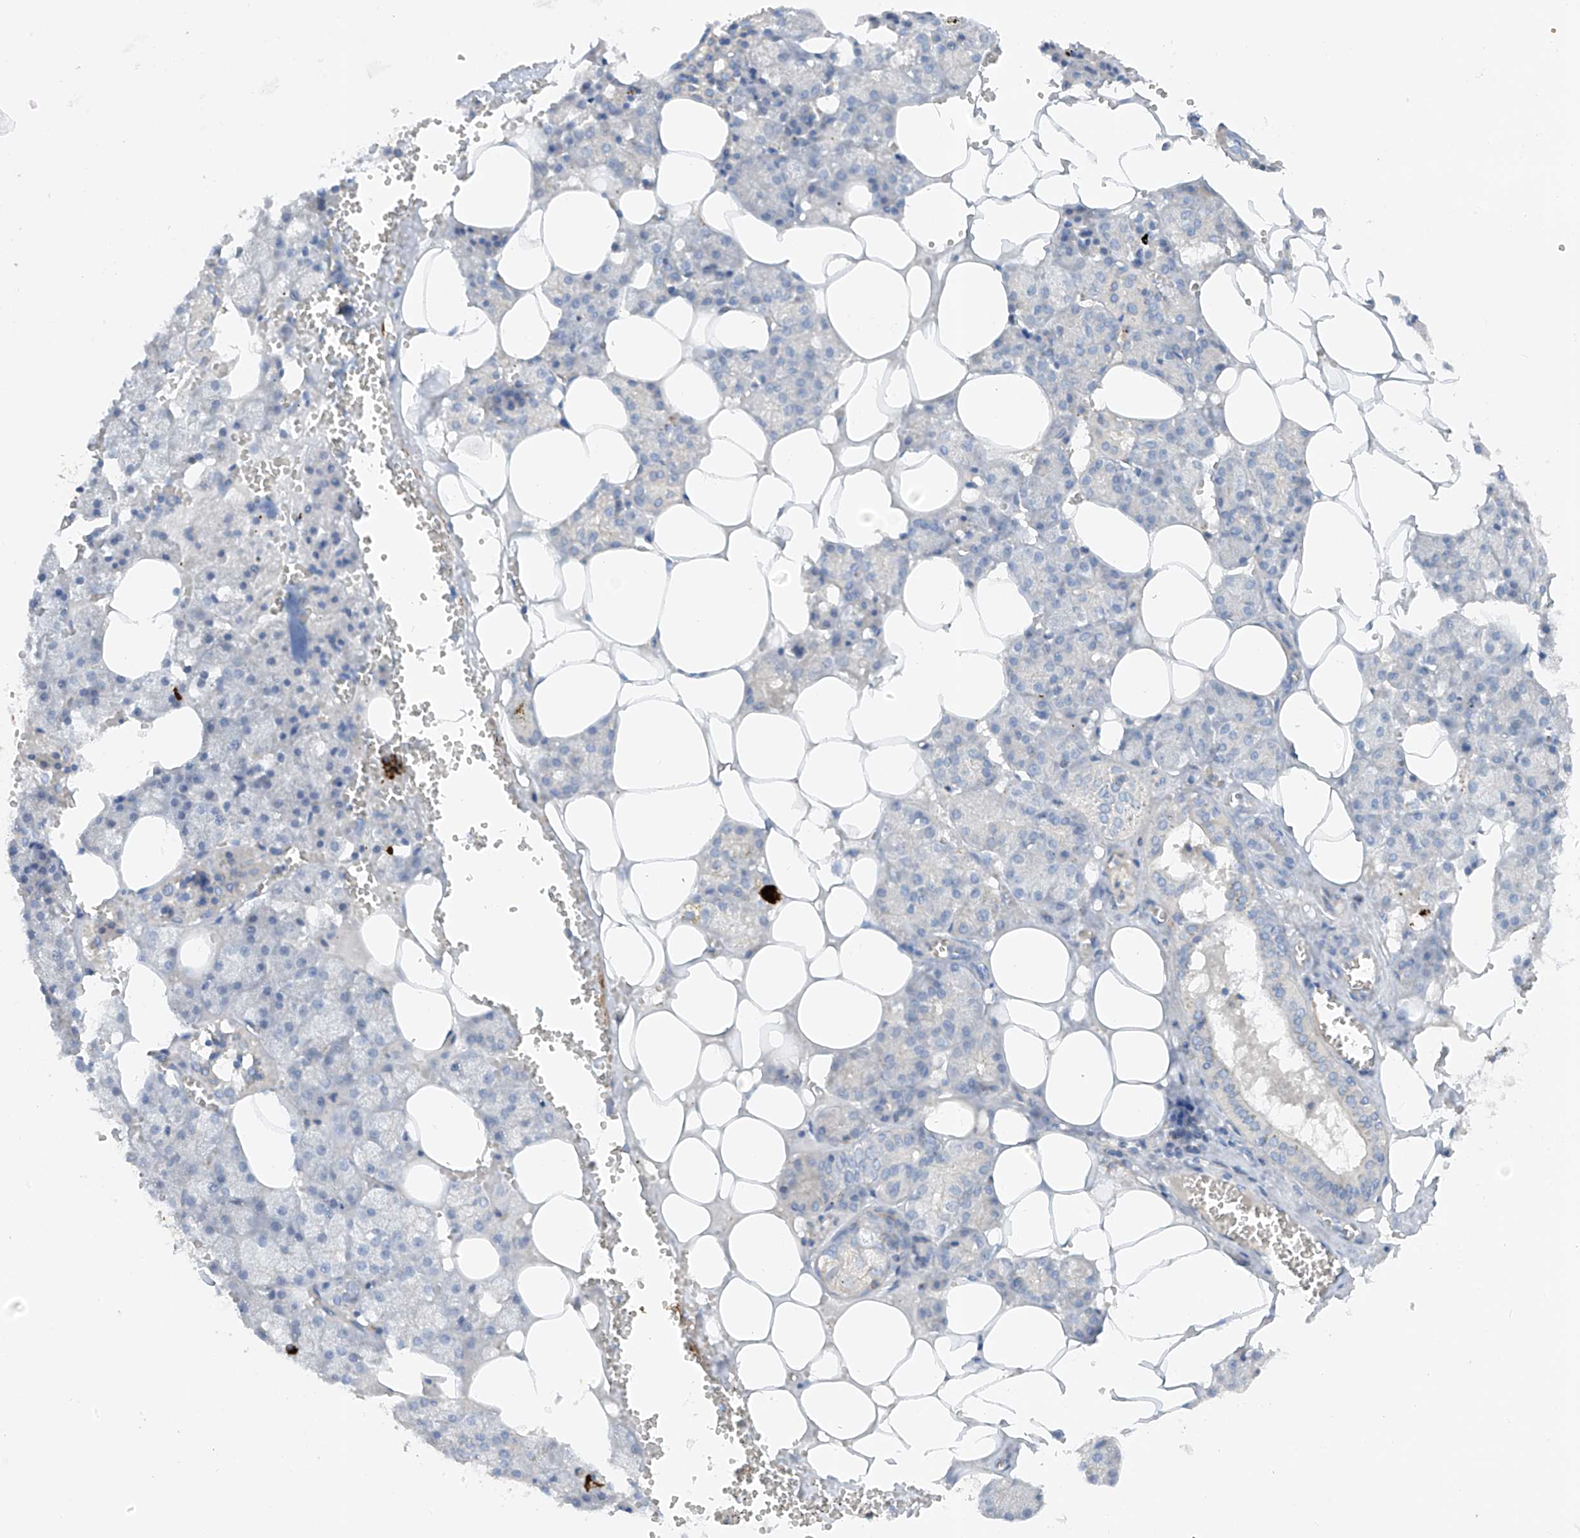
{"staining": {"intensity": "negative", "quantity": "none", "location": "none"}, "tissue": "salivary gland", "cell_type": "Glandular cells", "image_type": "normal", "snomed": [{"axis": "morphology", "description": "Normal tissue, NOS"}, {"axis": "topography", "description": "Salivary gland"}], "caption": "This histopathology image is of unremarkable salivary gland stained with immunohistochemistry (IHC) to label a protein in brown with the nuclei are counter-stained blue. There is no staining in glandular cells. (Stains: DAB immunohistochemistry with hematoxylin counter stain, Microscopy: brightfield microscopy at high magnification).", "gene": "NALCN", "patient": {"sex": "male", "age": 62}}